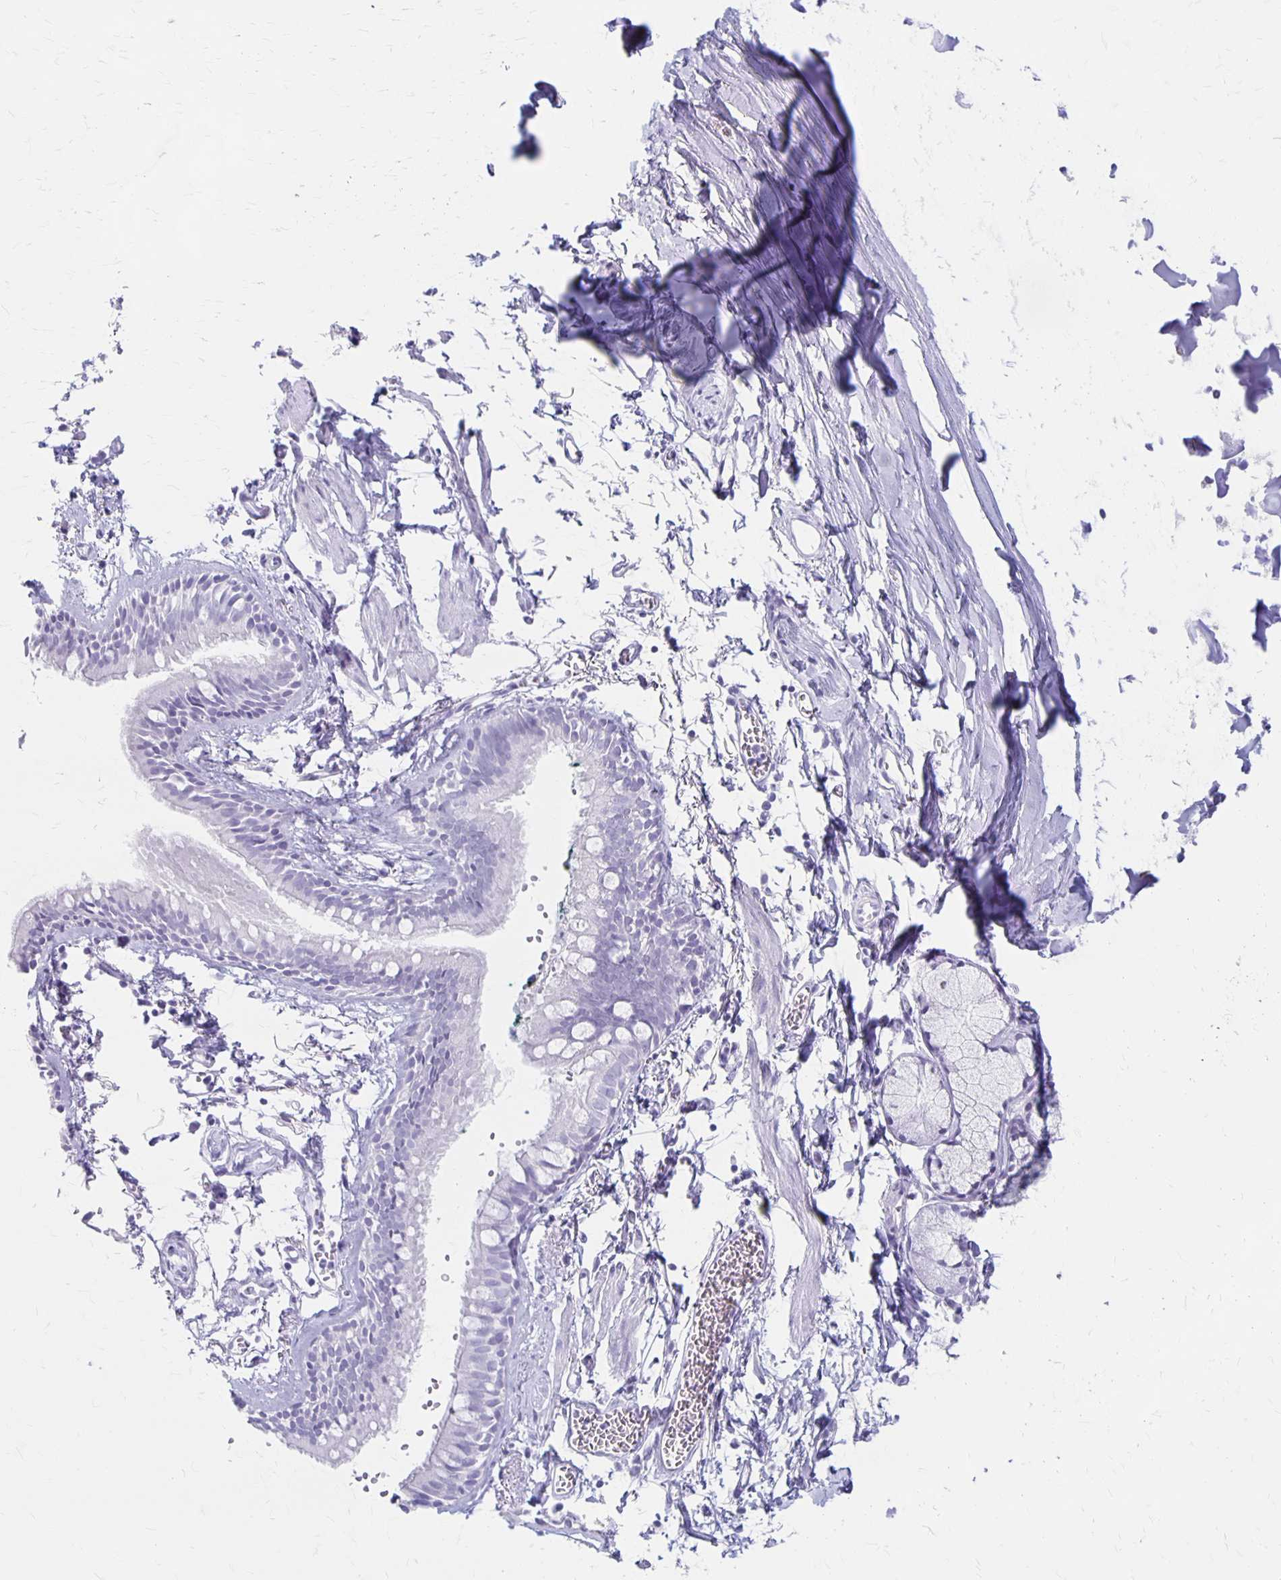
{"staining": {"intensity": "negative", "quantity": "none", "location": "none"}, "tissue": "bronchus", "cell_type": "Respiratory epithelial cells", "image_type": "normal", "snomed": [{"axis": "morphology", "description": "Normal tissue, NOS"}, {"axis": "topography", "description": "Cartilage tissue"}, {"axis": "topography", "description": "Bronchus"}], "caption": "IHC micrograph of benign bronchus stained for a protein (brown), which displays no staining in respiratory epithelial cells.", "gene": "MAGEC2", "patient": {"sex": "female", "age": 59}}